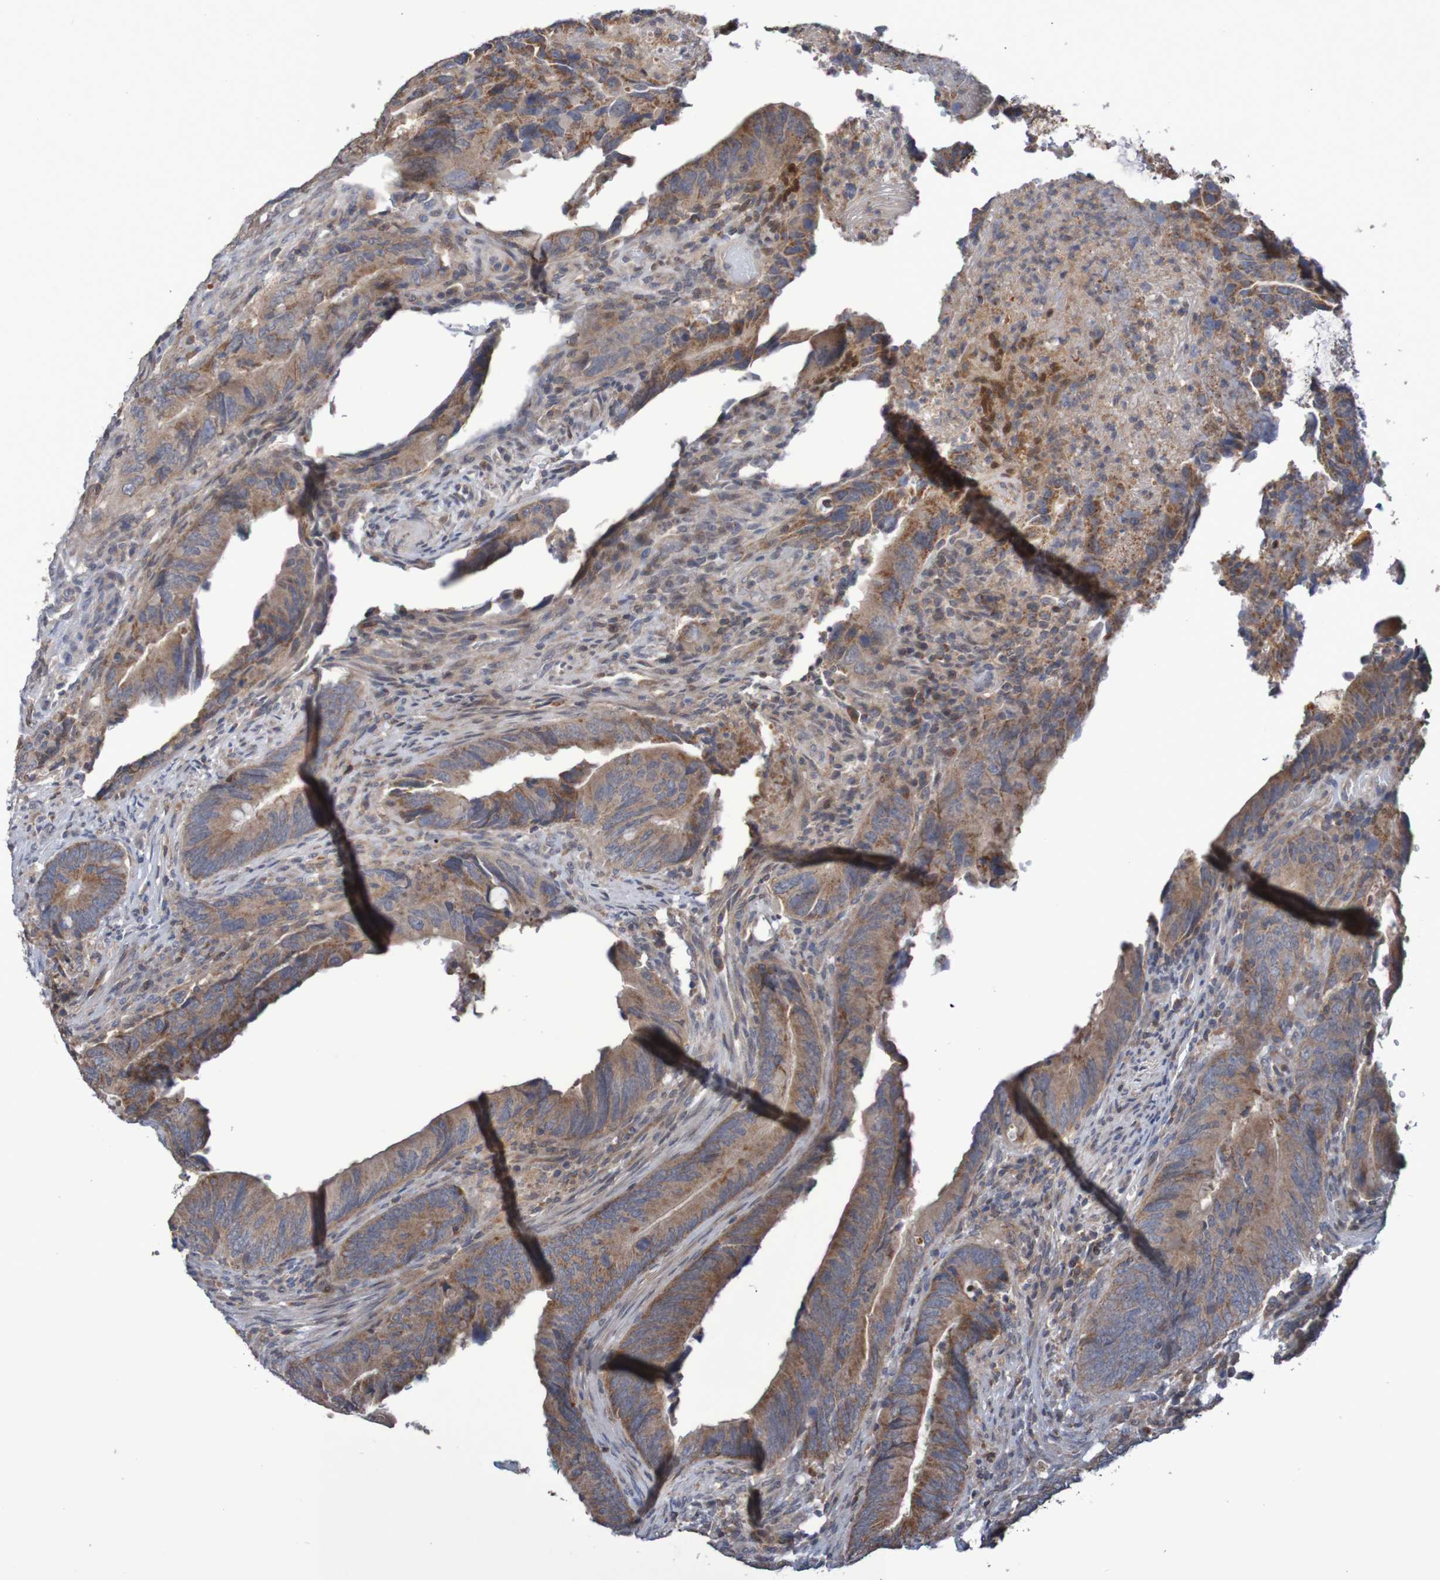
{"staining": {"intensity": "strong", "quantity": "25%-75%", "location": "cytoplasmic/membranous"}, "tissue": "colorectal cancer", "cell_type": "Tumor cells", "image_type": "cancer", "snomed": [{"axis": "morphology", "description": "Normal tissue, NOS"}, {"axis": "morphology", "description": "Adenocarcinoma, NOS"}, {"axis": "topography", "description": "Colon"}], "caption": "High-magnification brightfield microscopy of colorectal cancer (adenocarcinoma) stained with DAB (3,3'-diaminobenzidine) (brown) and counterstained with hematoxylin (blue). tumor cells exhibit strong cytoplasmic/membranous expression is present in about25%-75% of cells.", "gene": "C3orf18", "patient": {"sex": "male", "age": 56}}